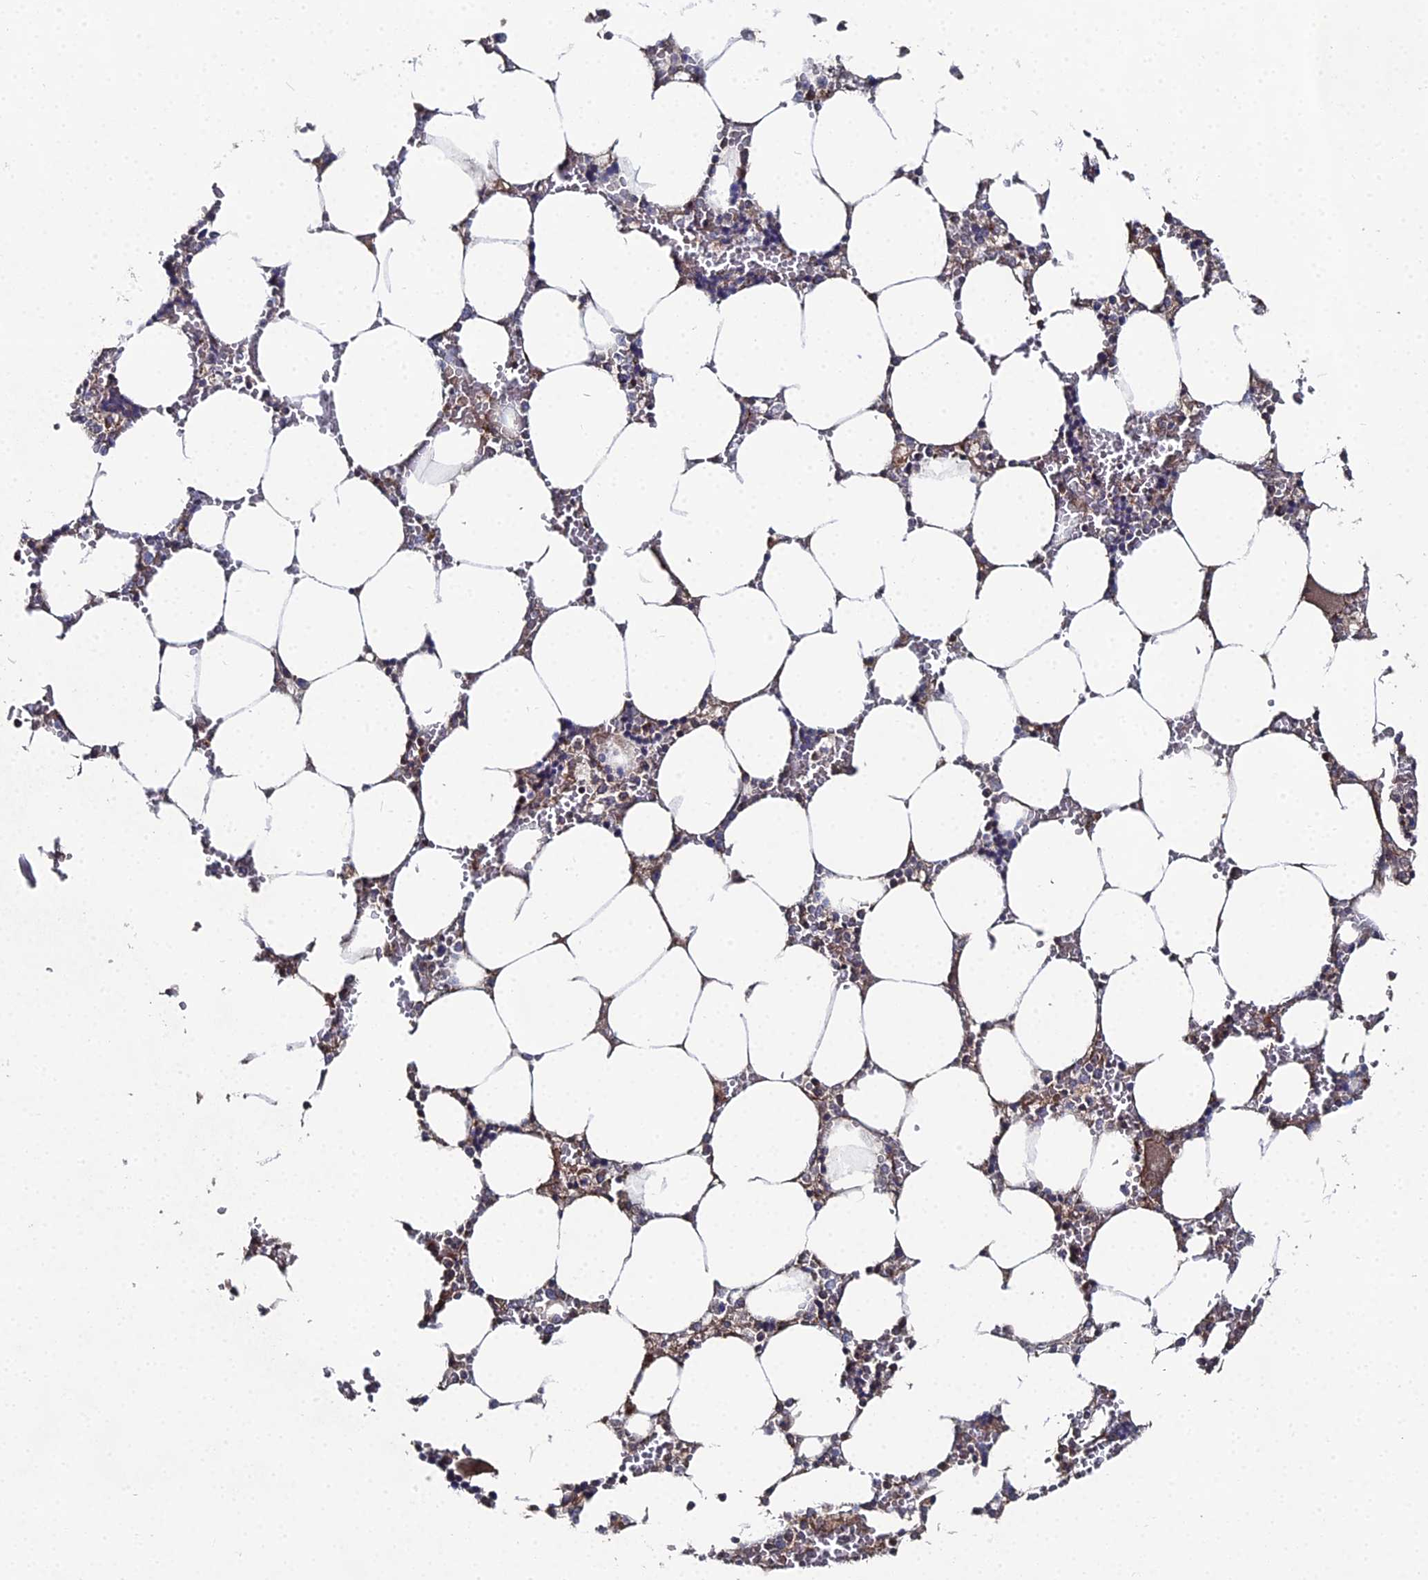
{"staining": {"intensity": "negative", "quantity": "none", "location": "none"}, "tissue": "bone marrow", "cell_type": "Hematopoietic cells", "image_type": "normal", "snomed": [{"axis": "morphology", "description": "Normal tissue, NOS"}, {"axis": "topography", "description": "Bone marrow"}], "caption": "IHC of benign bone marrow exhibits no staining in hematopoietic cells.", "gene": "SGMS1", "patient": {"sex": "male", "age": 64}}